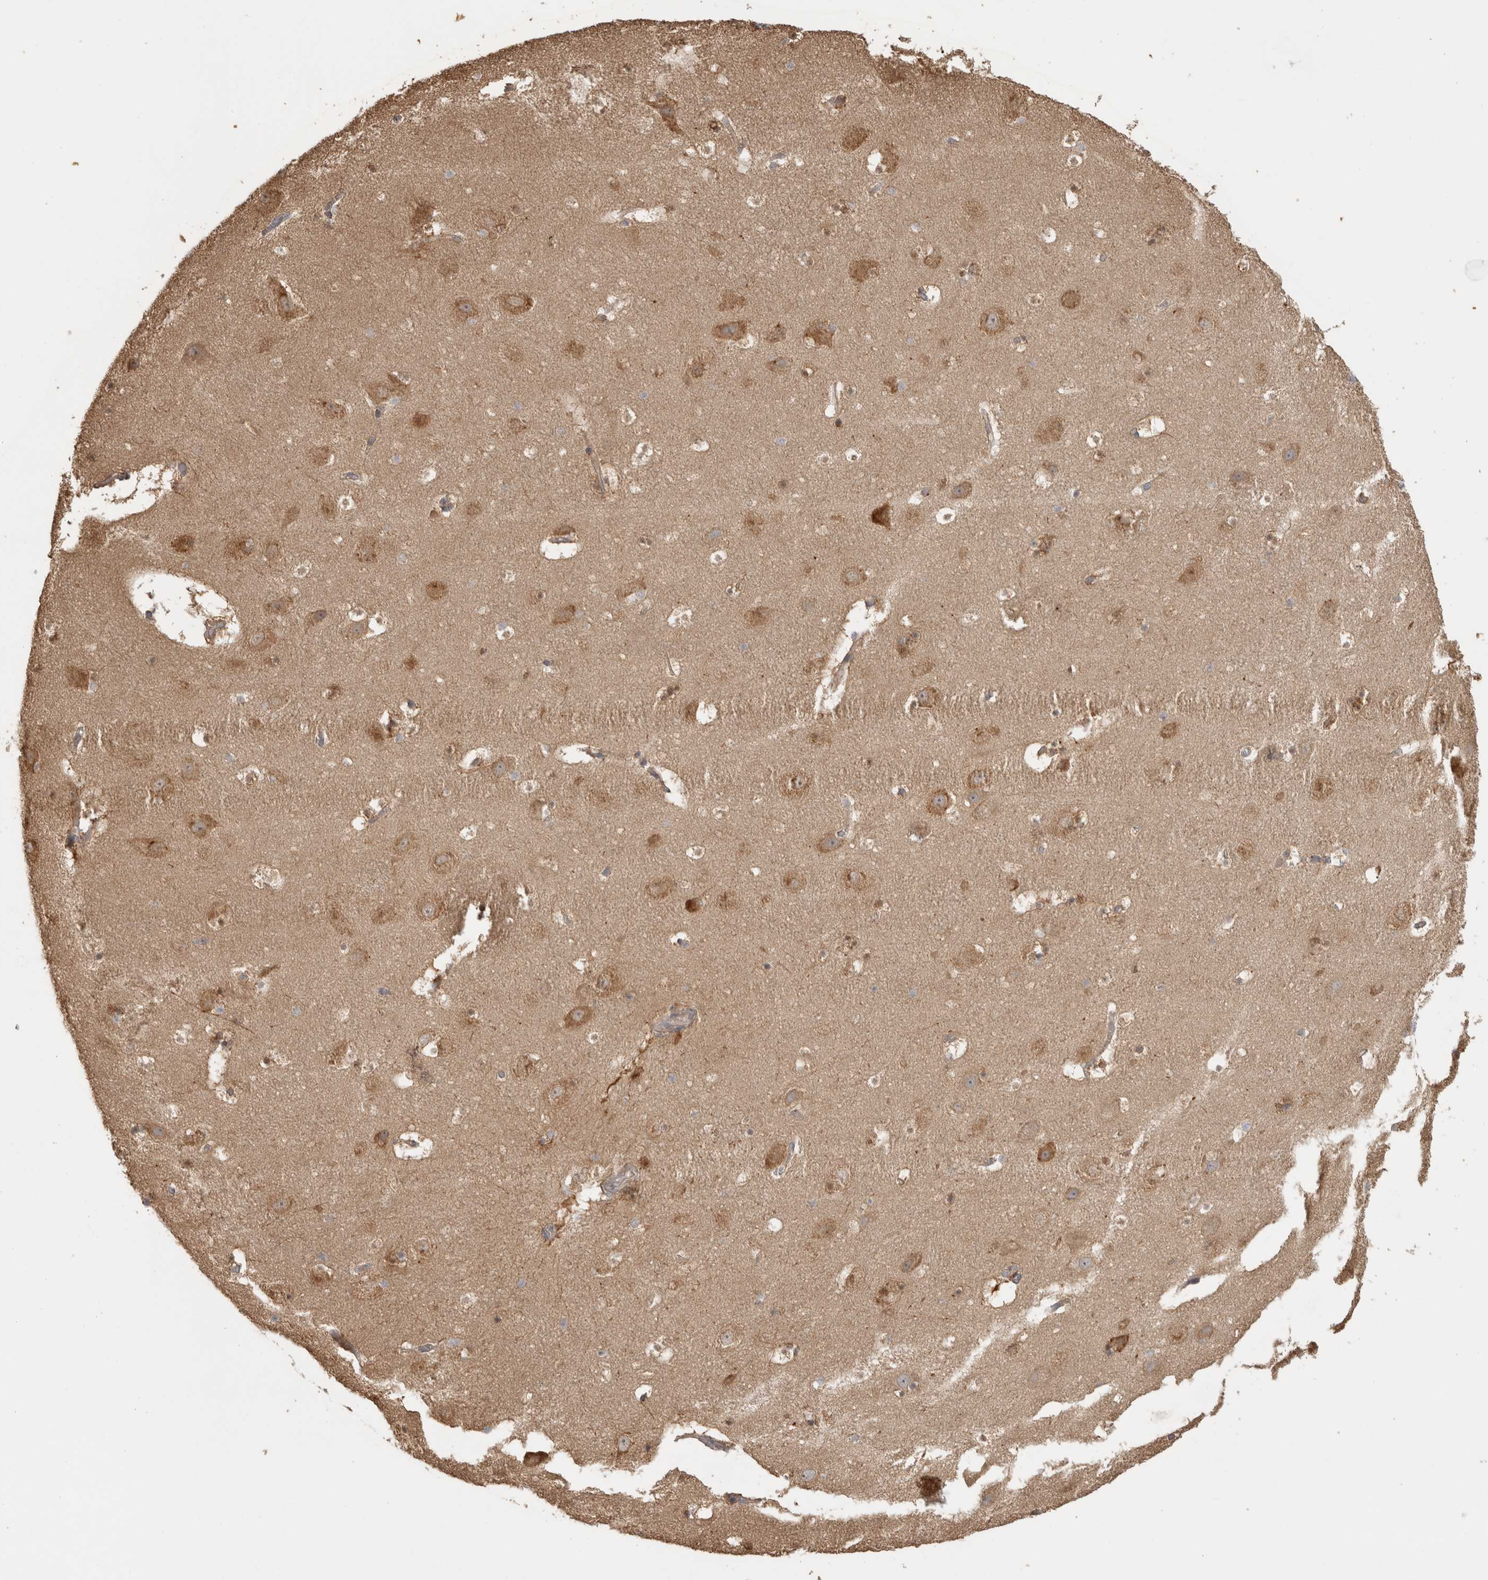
{"staining": {"intensity": "moderate", "quantity": "<25%", "location": "cytoplasmic/membranous"}, "tissue": "hippocampus", "cell_type": "Glial cells", "image_type": "normal", "snomed": [{"axis": "morphology", "description": "Normal tissue, NOS"}, {"axis": "topography", "description": "Hippocampus"}], "caption": "Normal hippocampus displays moderate cytoplasmic/membranous expression in about <25% of glial cells The staining was performed using DAB (3,3'-diaminobenzidine) to visualize the protein expression in brown, while the nuclei were stained in blue with hematoxylin (Magnification: 20x)..", "gene": "TBCE", "patient": {"sex": "male", "age": 45}}